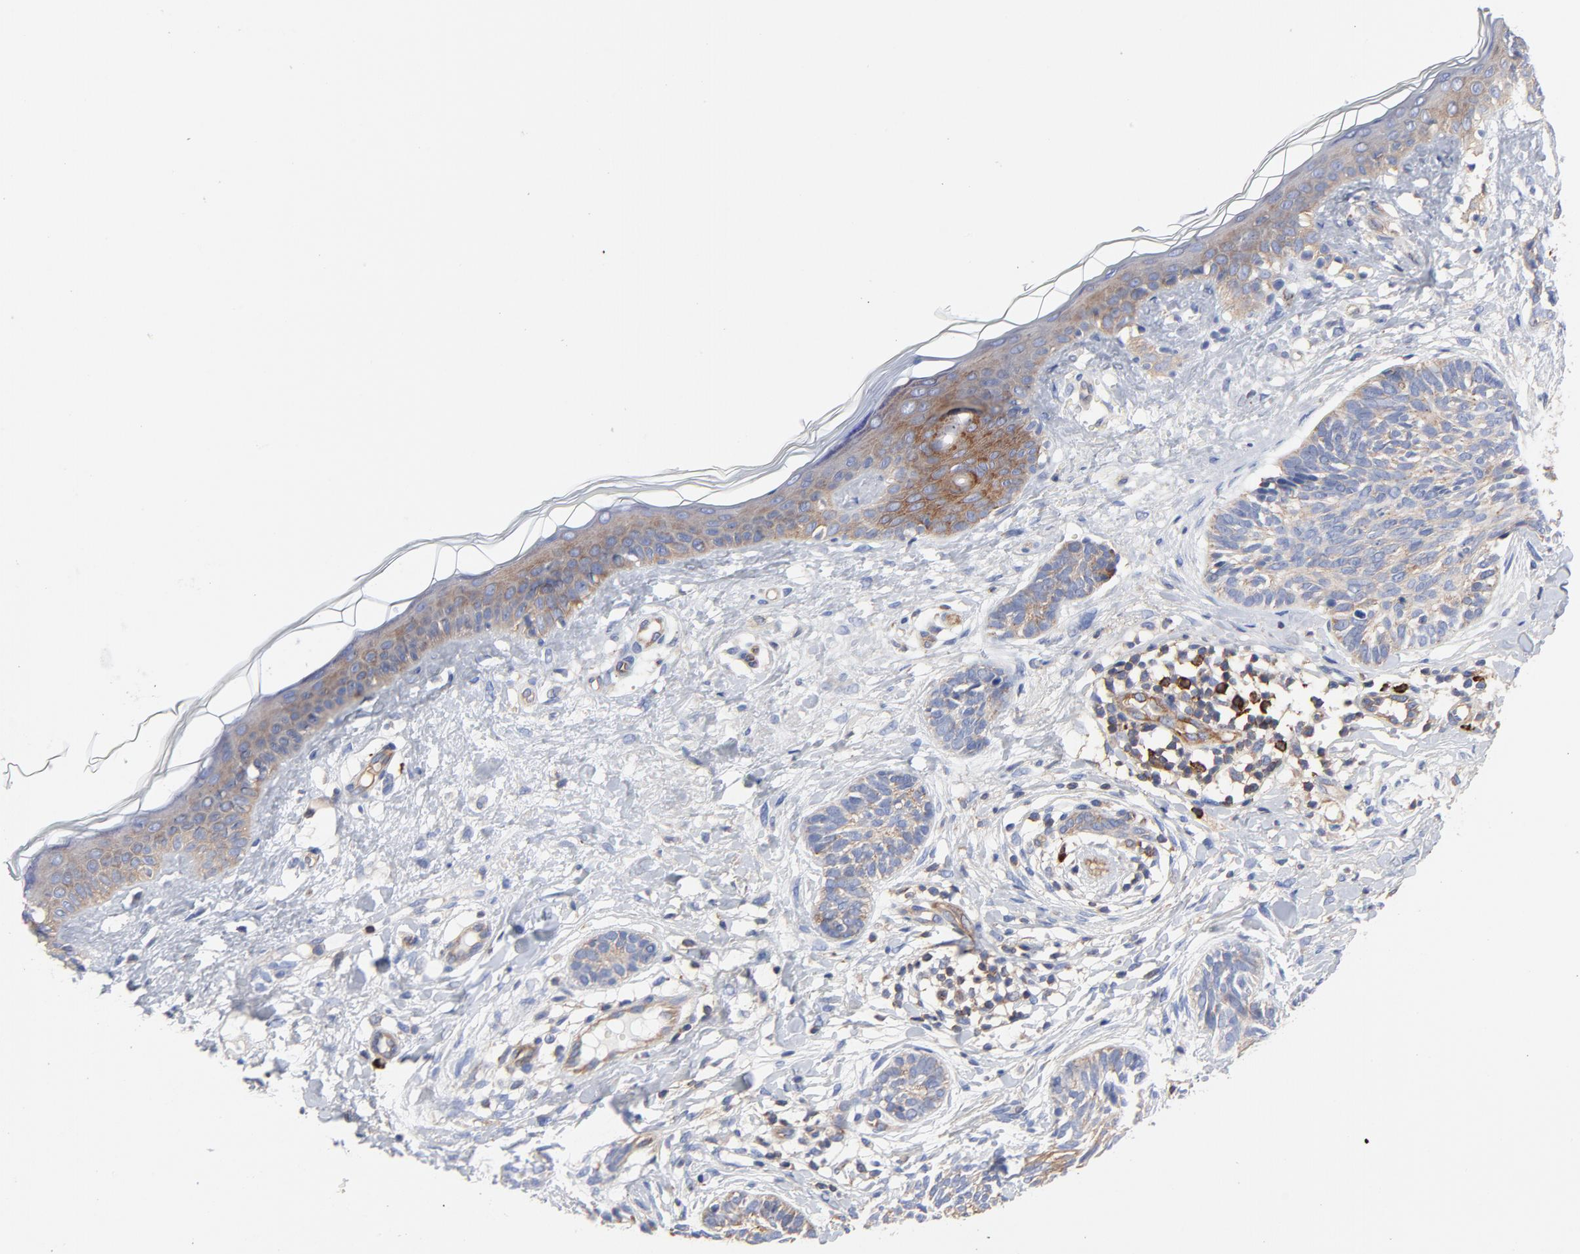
{"staining": {"intensity": "weak", "quantity": "<25%", "location": "cytoplasmic/membranous"}, "tissue": "skin cancer", "cell_type": "Tumor cells", "image_type": "cancer", "snomed": [{"axis": "morphology", "description": "Normal tissue, NOS"}, {"axis": "morphology", "description": "Basal cell carcinoma"}, {"axis": "topography", "description": "Skin"}], "caption": "This is a photomicrograph of immunohistochemistry staining of basal cell carcinoma (skin), which shows no positivity in tumor cells.", "gene": "CD2AP", "patient": {"sex": "male", "age": 63}}